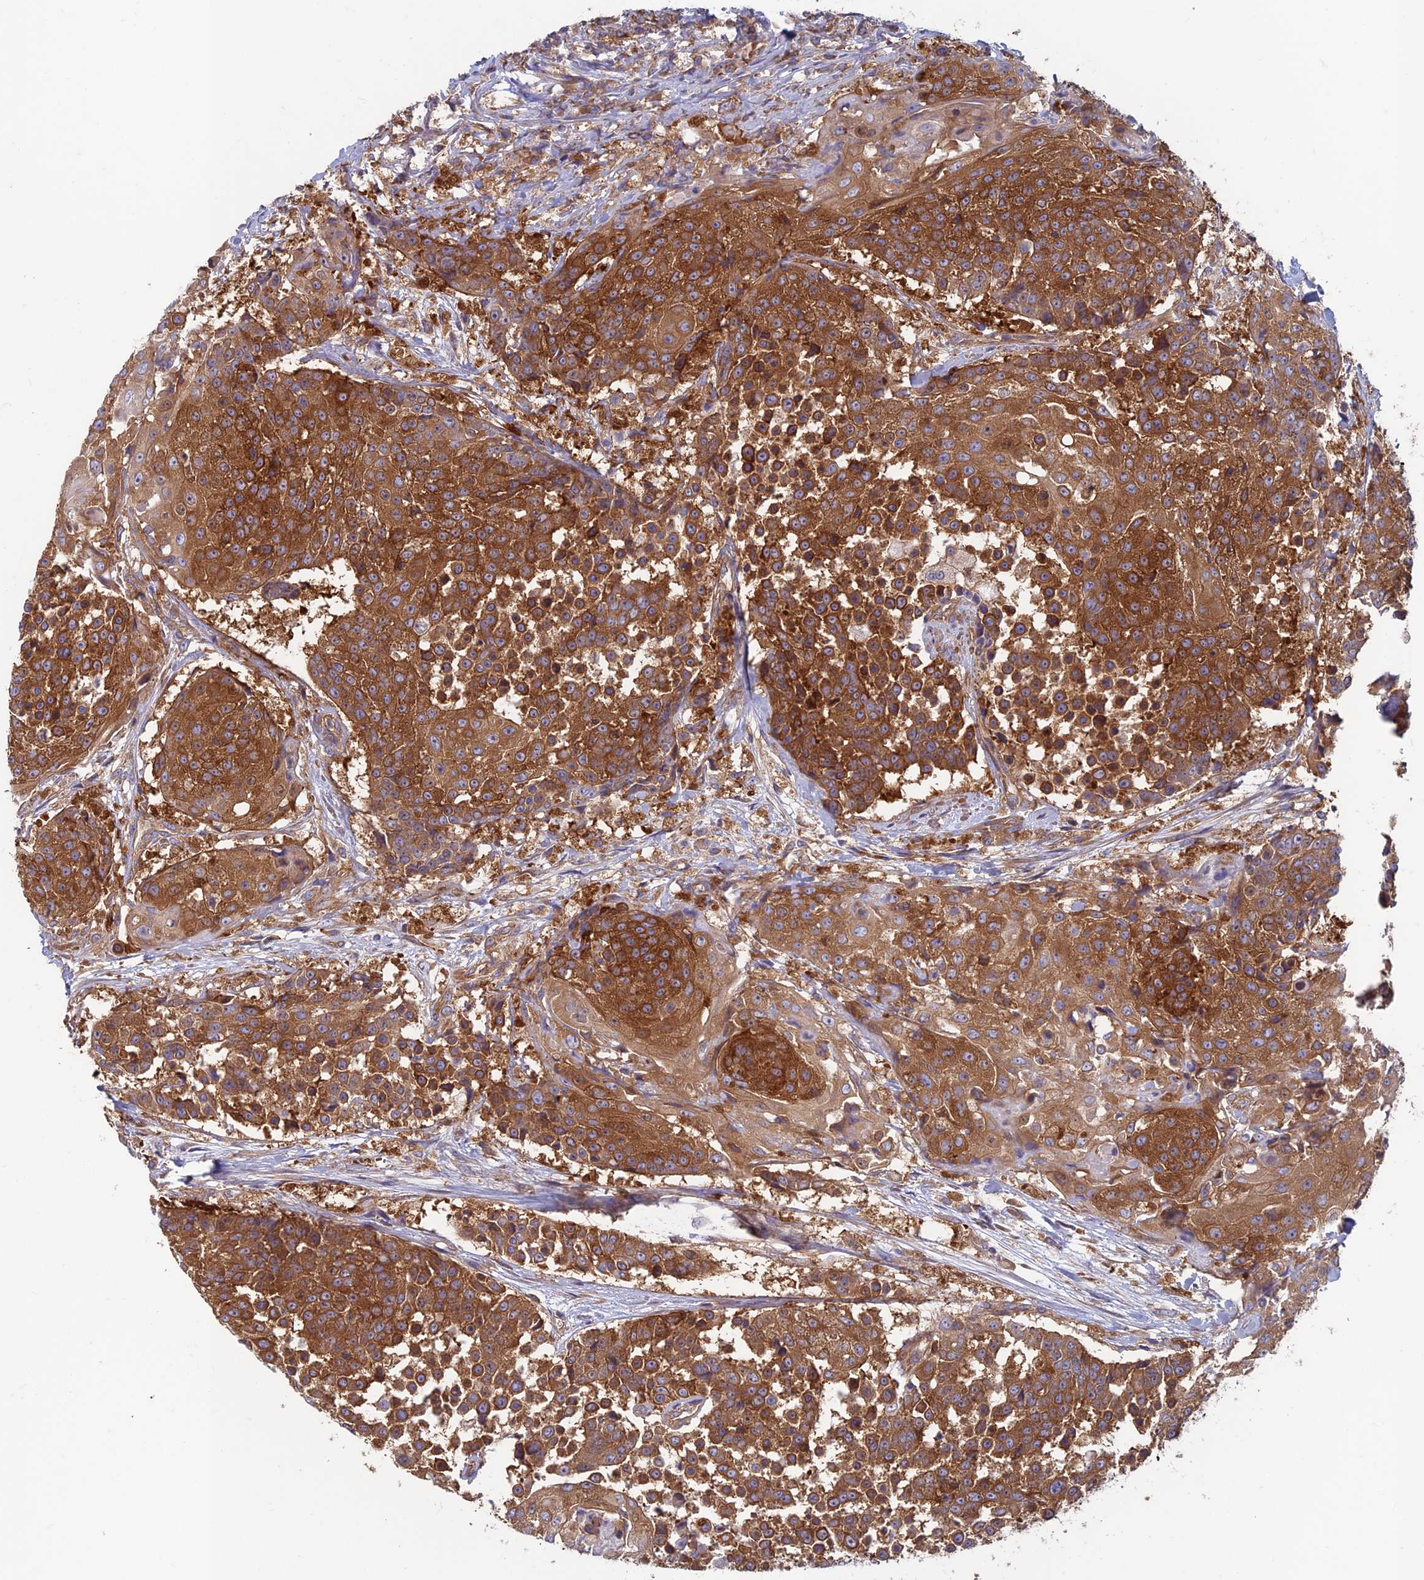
{"staining": {"intensity": "strong", "quantity": ">75%", "location": "cytoplasmic/membranous"}, "tissue": "urothelial cancer", "cell_type": "Tumor cells", "image_type": "cancer", "snomed": [{"axis": "morphology", "description": "Urothelial carcinoma, High grade"}, {"axis": "topography", "description": "Urinary bladder"}], "caption": "Protein analysis of urothelial carcinoma (high-grade) tissue exhibits strong cytoplasmic/membranous expression in about >75% of tumor cells. The staining was performed using DAB (3,3'-diaminobenzidine), with brown indicating positive protein expression. Nuclei are stained blue with hematoxylin.", "gene": "DNM1L", "patient": {"sex": "female", "age": 63}}